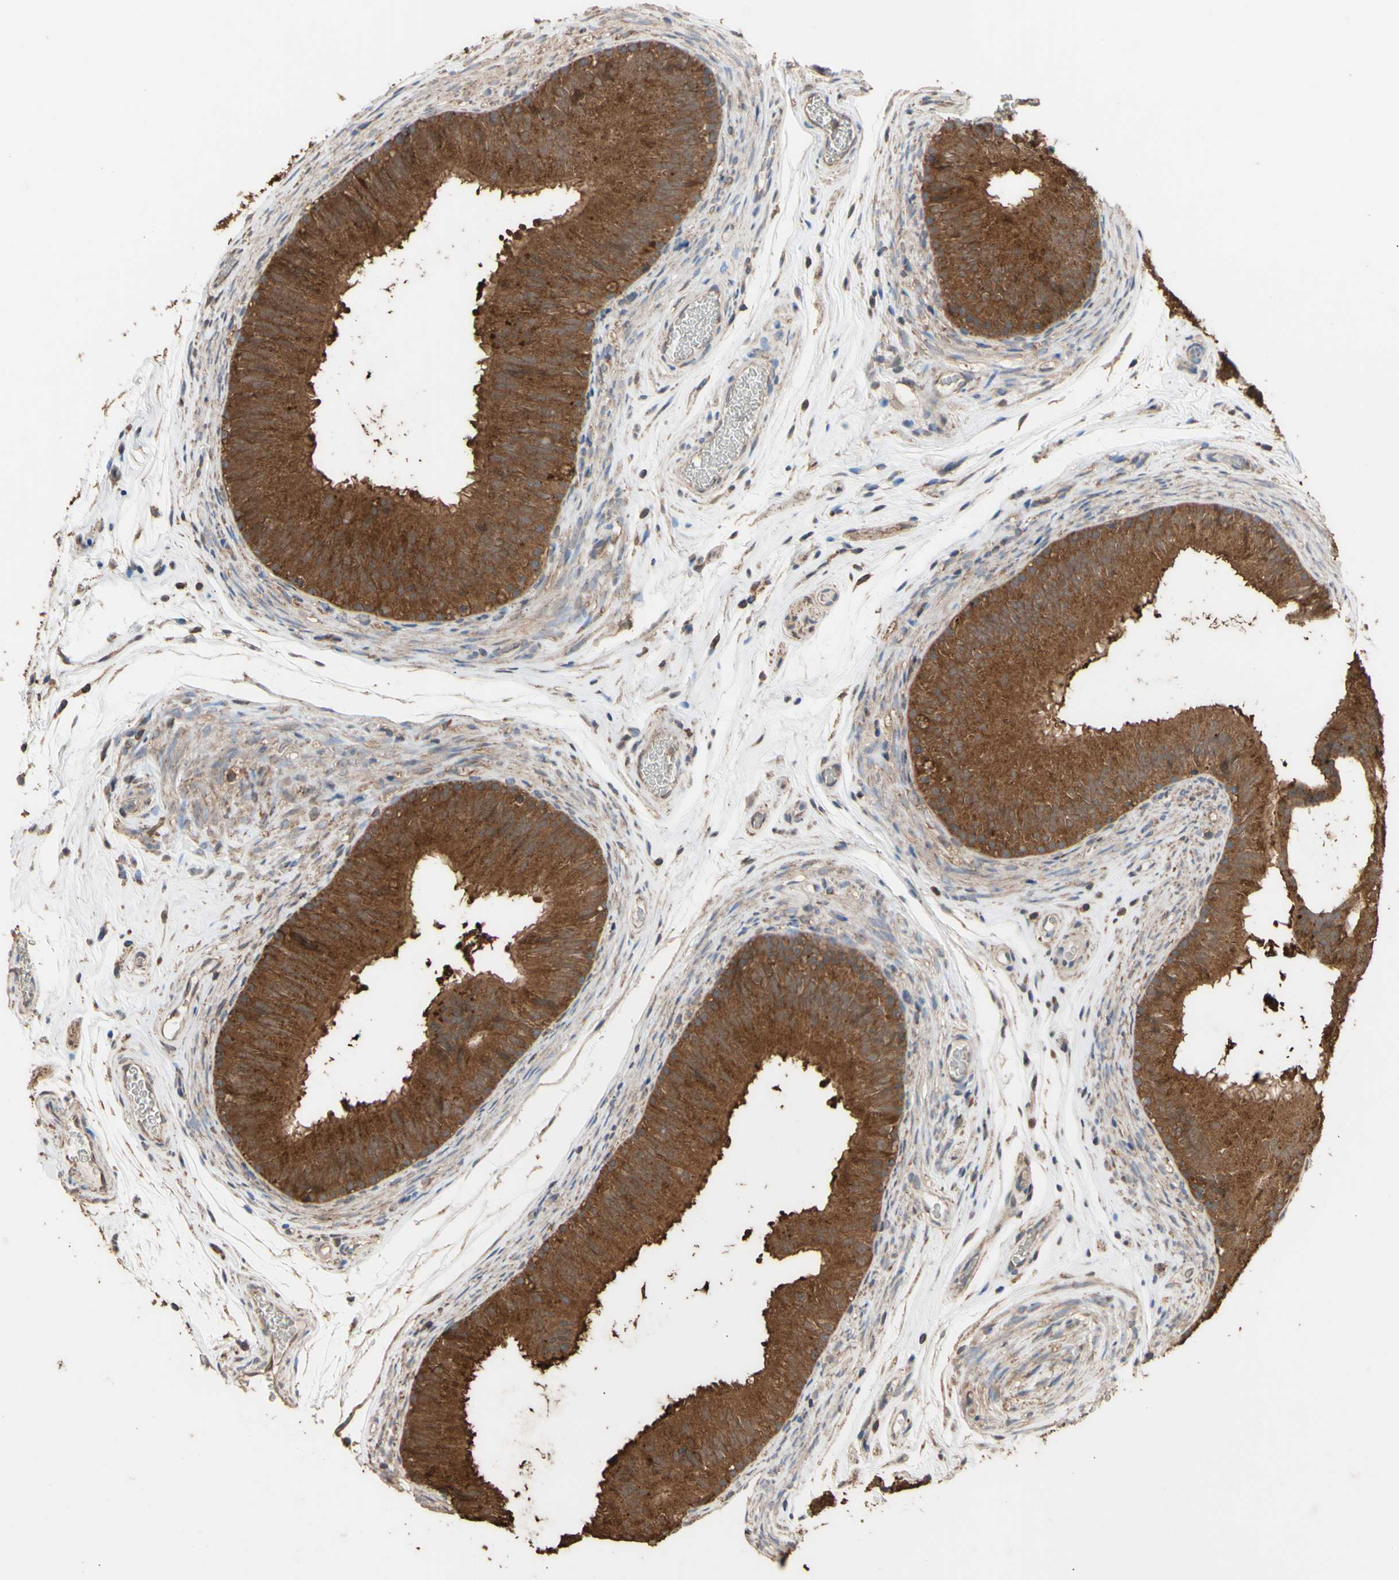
{"staining": {"intensity": "strong", "quantity": ">75%", "location": "cytoplasmic/membranous"}, "tissue": "epididymis", "cell_type": "Glandular cells", "image_type": "normal", "snomed": [{"axis": "morphology", "description": "Normal tissue, NOS"}, {"axis": "topography", "description": "Epididymis"}], "caption": "Strong cytoplasmic/membranous staining for a protein is present in approximately >75% of glandular cells of unremarkable epididymis using immunohistochemistry.", "gene": "ALDH9A1", "patient": {"sex": "male", "age": 36}}